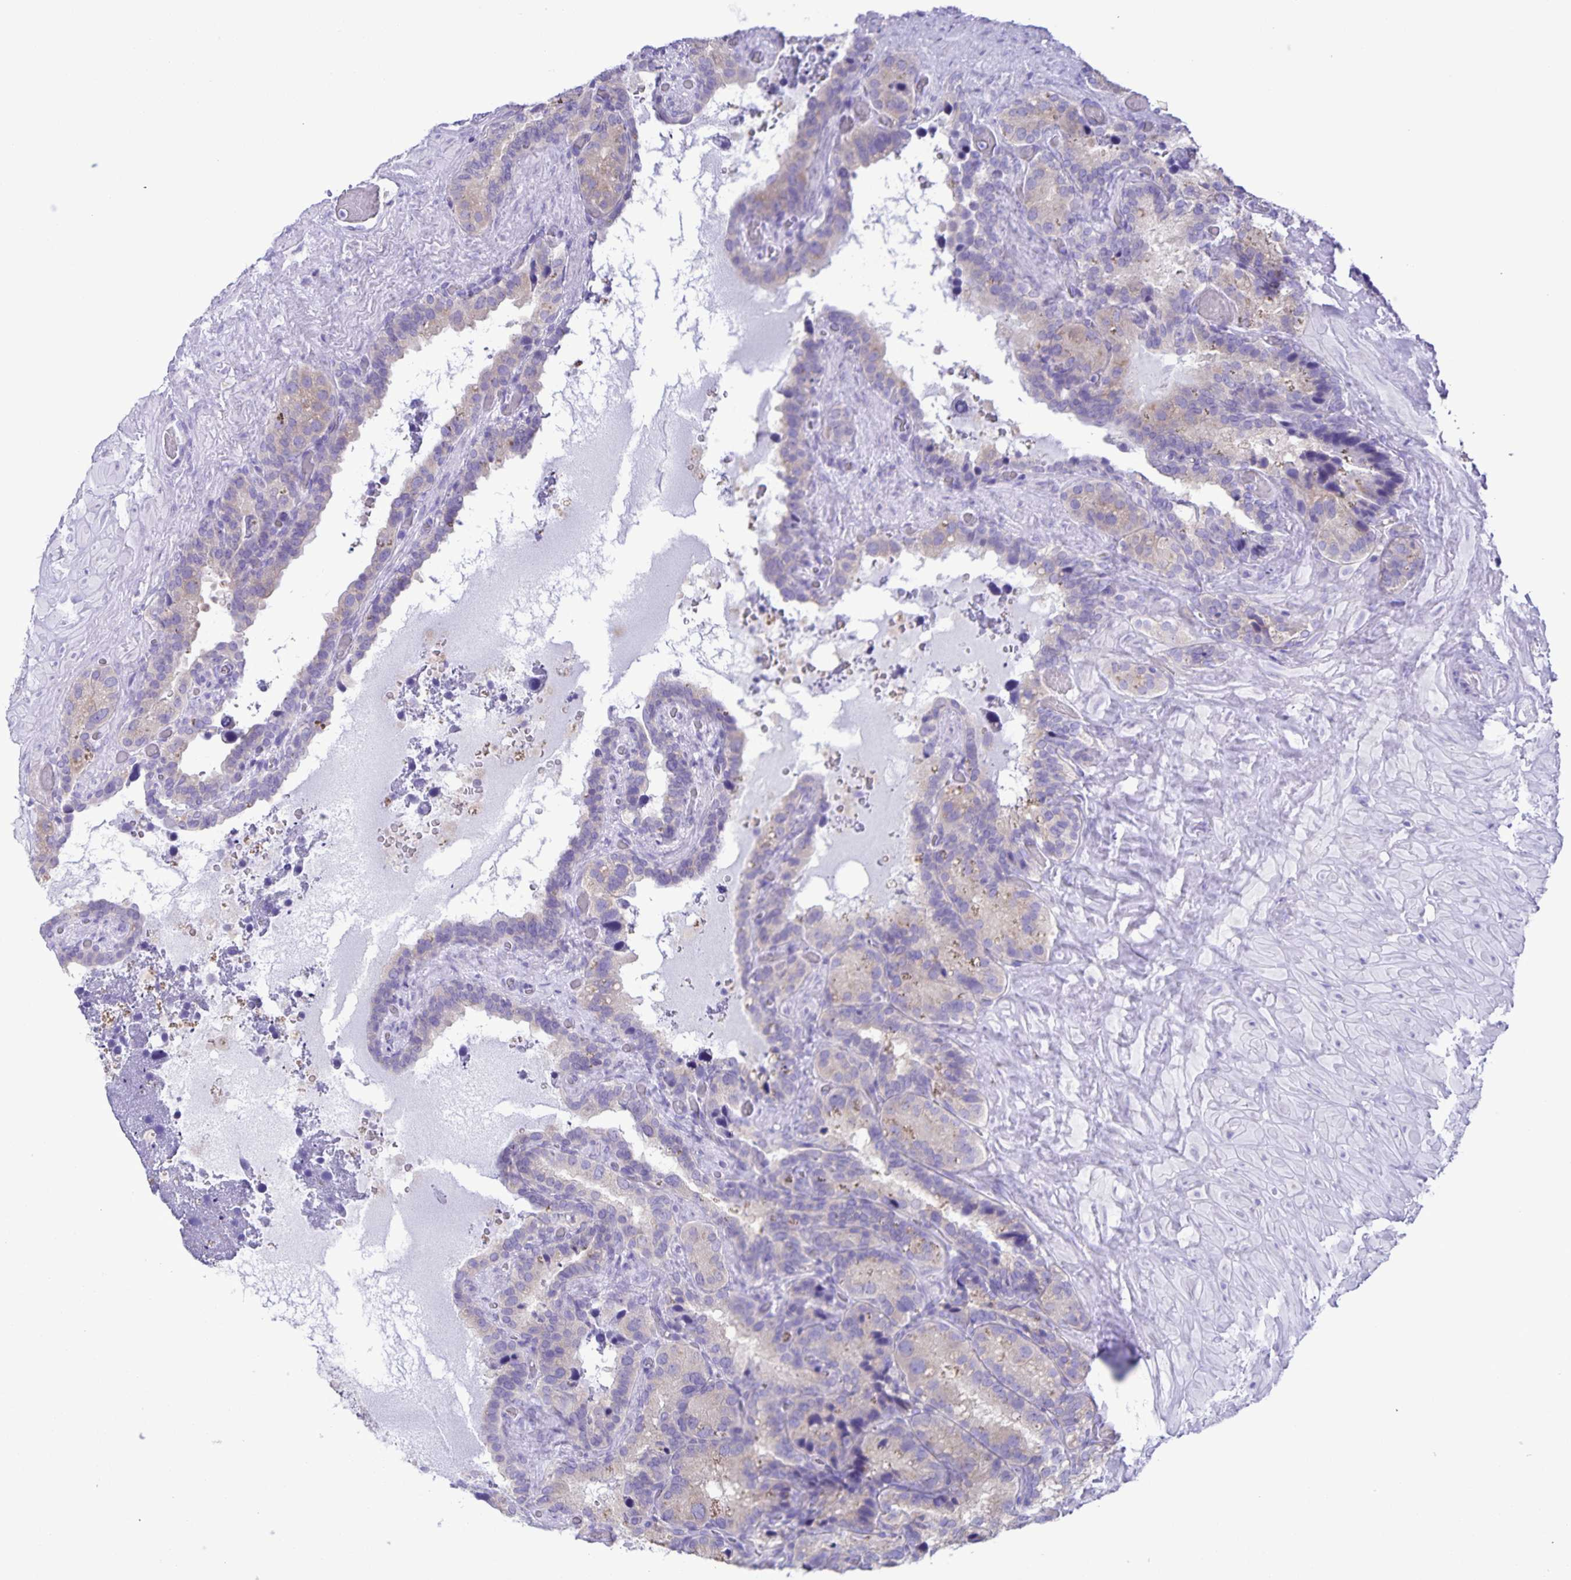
{"staining": {"intensity": "weak", "quantity": "<25%", "location": "cytoplasmic/membranous"}, "tissue": "seminal vesicle", "cell_type": "Glandular cells", "image_type": "normal", "snomed": [{"axis": "morphology", "description": "Normal tissue, NOS"}, {"axis": "topography", "description": "Seminal veicle"}], "caption": "The photomicrograph displays no significant positivity in glandular cells of seminal vesicle.", "gene": "CAPSL", "patient": {"sex": "male", "age": 60}}